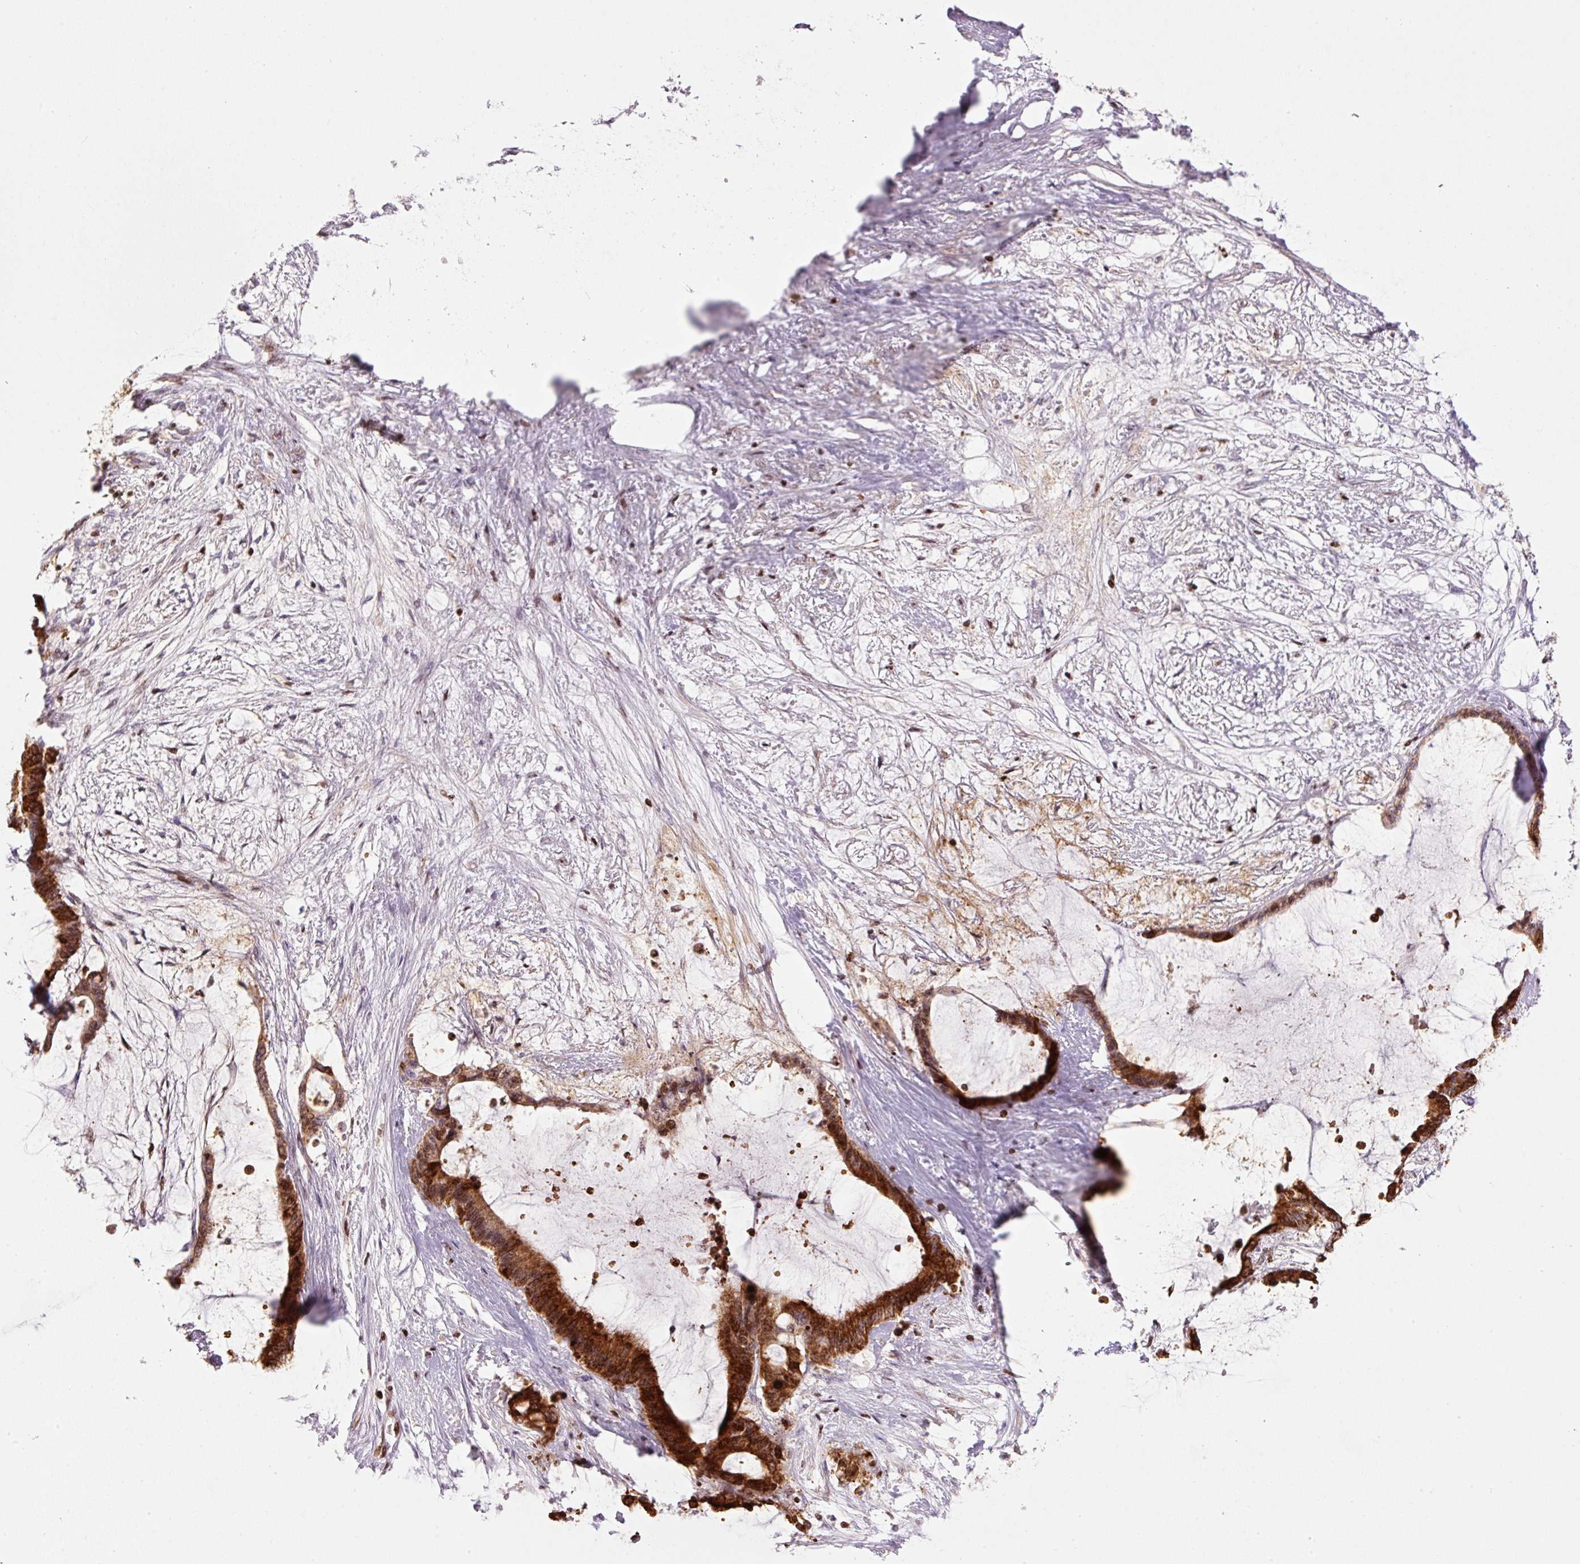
{"staining": {"intensity": "strong", "quantity": ">75%", "location": "cytoplasmic/membranous"}, "tissue": "liver cancer", "cell_type": "Tumor cells", "image_type": "cancer", "snomed": [{"axis": "morphology", "description": "Normal tissue, NOS"}, {"axis": "morphology", "description": "Cholangiocarcinoma"}, {"axis": "topography", "description": "Liver"}, {"axis": "topography", "description": "Peripheral nerve tissue"}], "caption": "Protein staining by immunohistochemistry reveals strong cytoplasmic/membranous expression in approximately >75% of tumor cells in cholangiocarcinoma (liver).", "gene": "TMEM8B", "patient": {"sex": "female", "age": 73}}